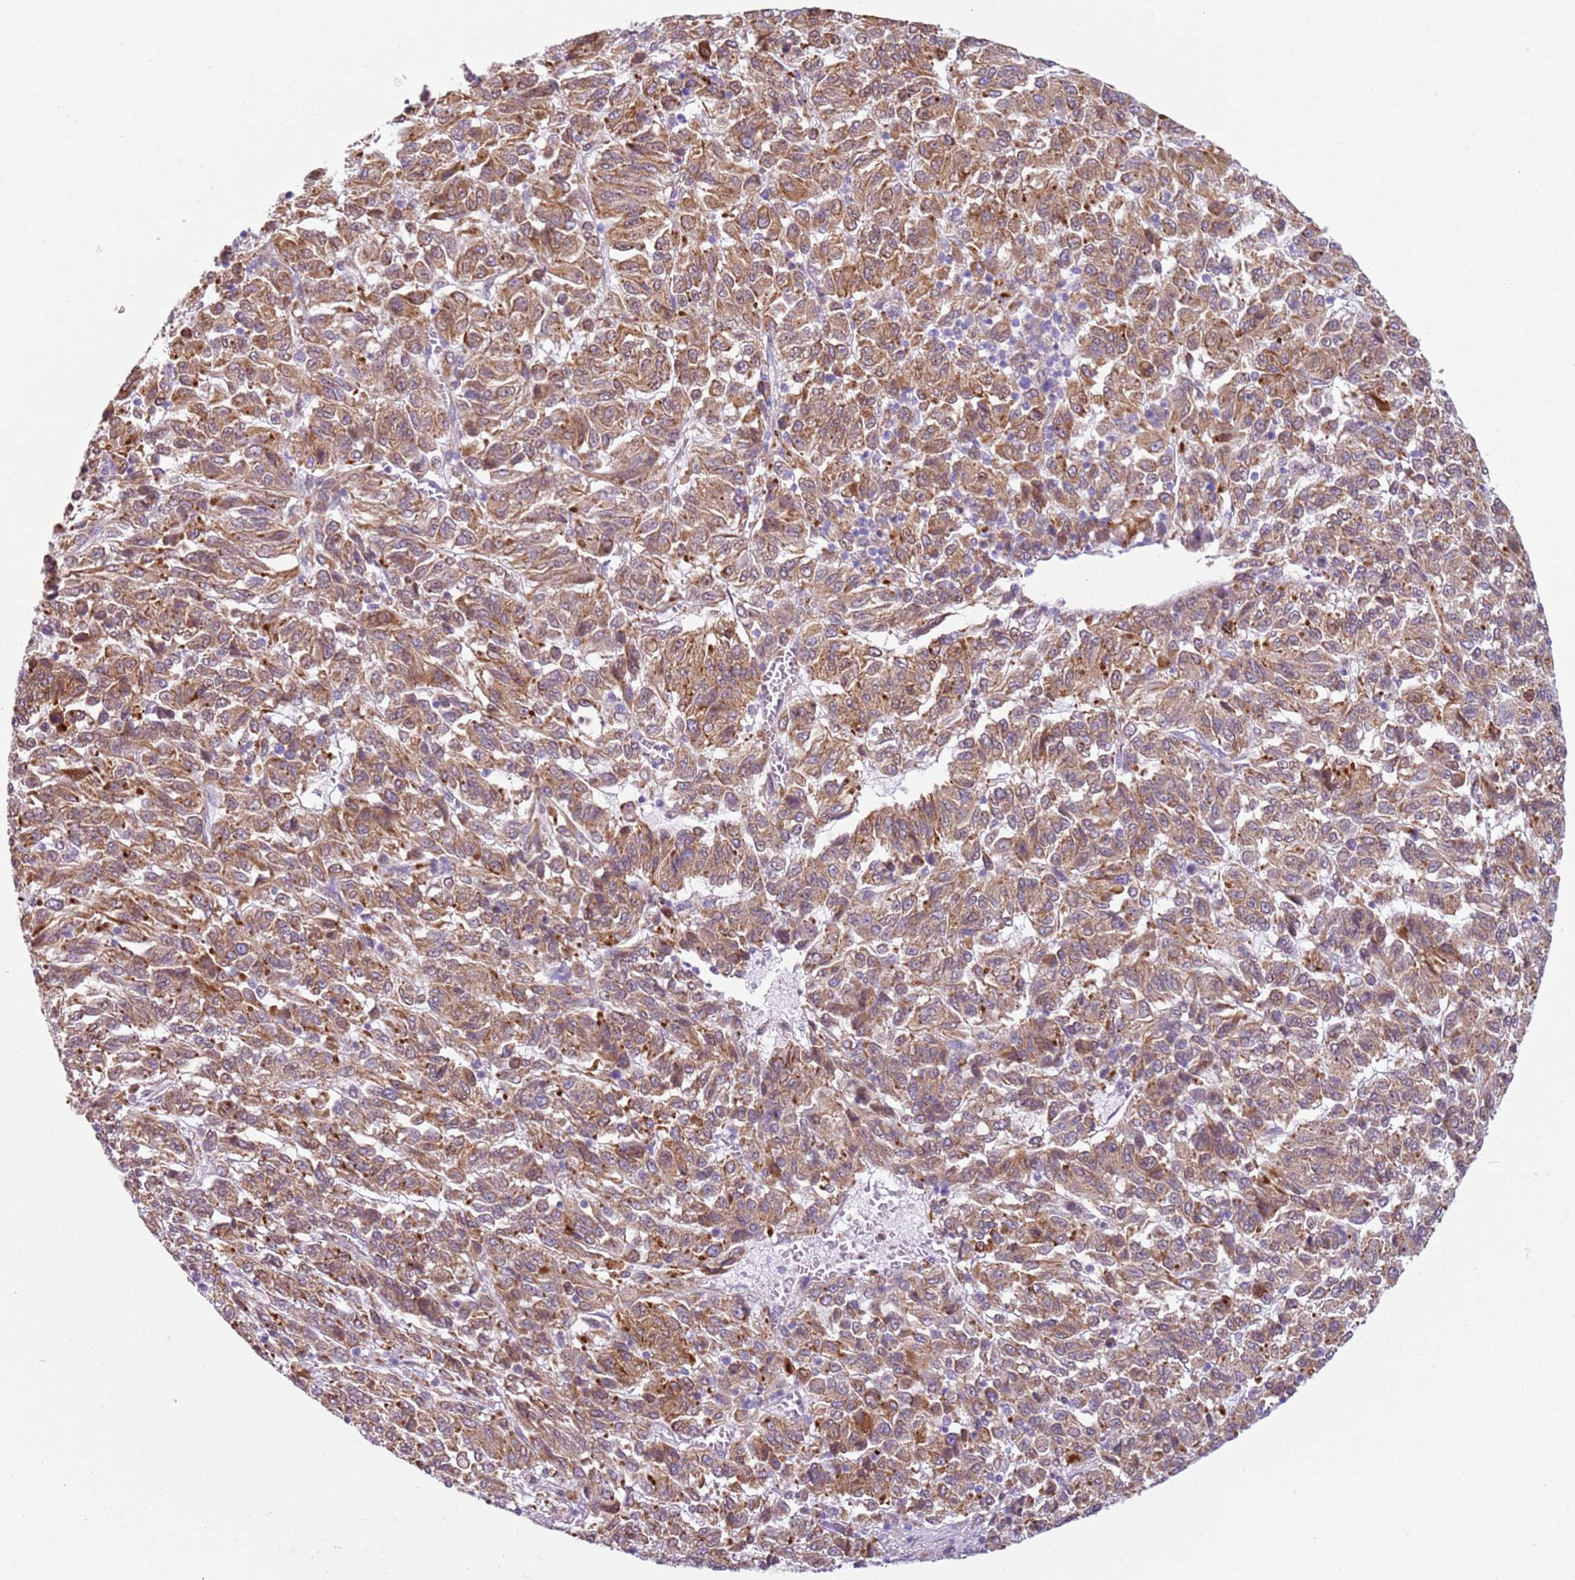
{"staining": {"intensity": "moderate", "quantity": ">75%", "location": "cytoplasmic/membranous"}, "tissue": "melanoma", "cell_type": "Tumor cells", "image_type": "cancer", "snomed": [{"axis": "morphology", "description": "Malignant melanoma, Metastatic site"}, {"axis": "topography", "description": "Lung"}], "caption": "Immunohistochemistry histopathology image of neoplastic tissue: human malignant melanoma (metastatic site) stained using IHC shows medium levels of moderate protein expression localized specifically in the cytoplasmic/membranous of tumor cells, appearing as a cytoplasmic/membranous brown color.", "gene": "OAF", "patient": {"sex": "male", "age": 64}}